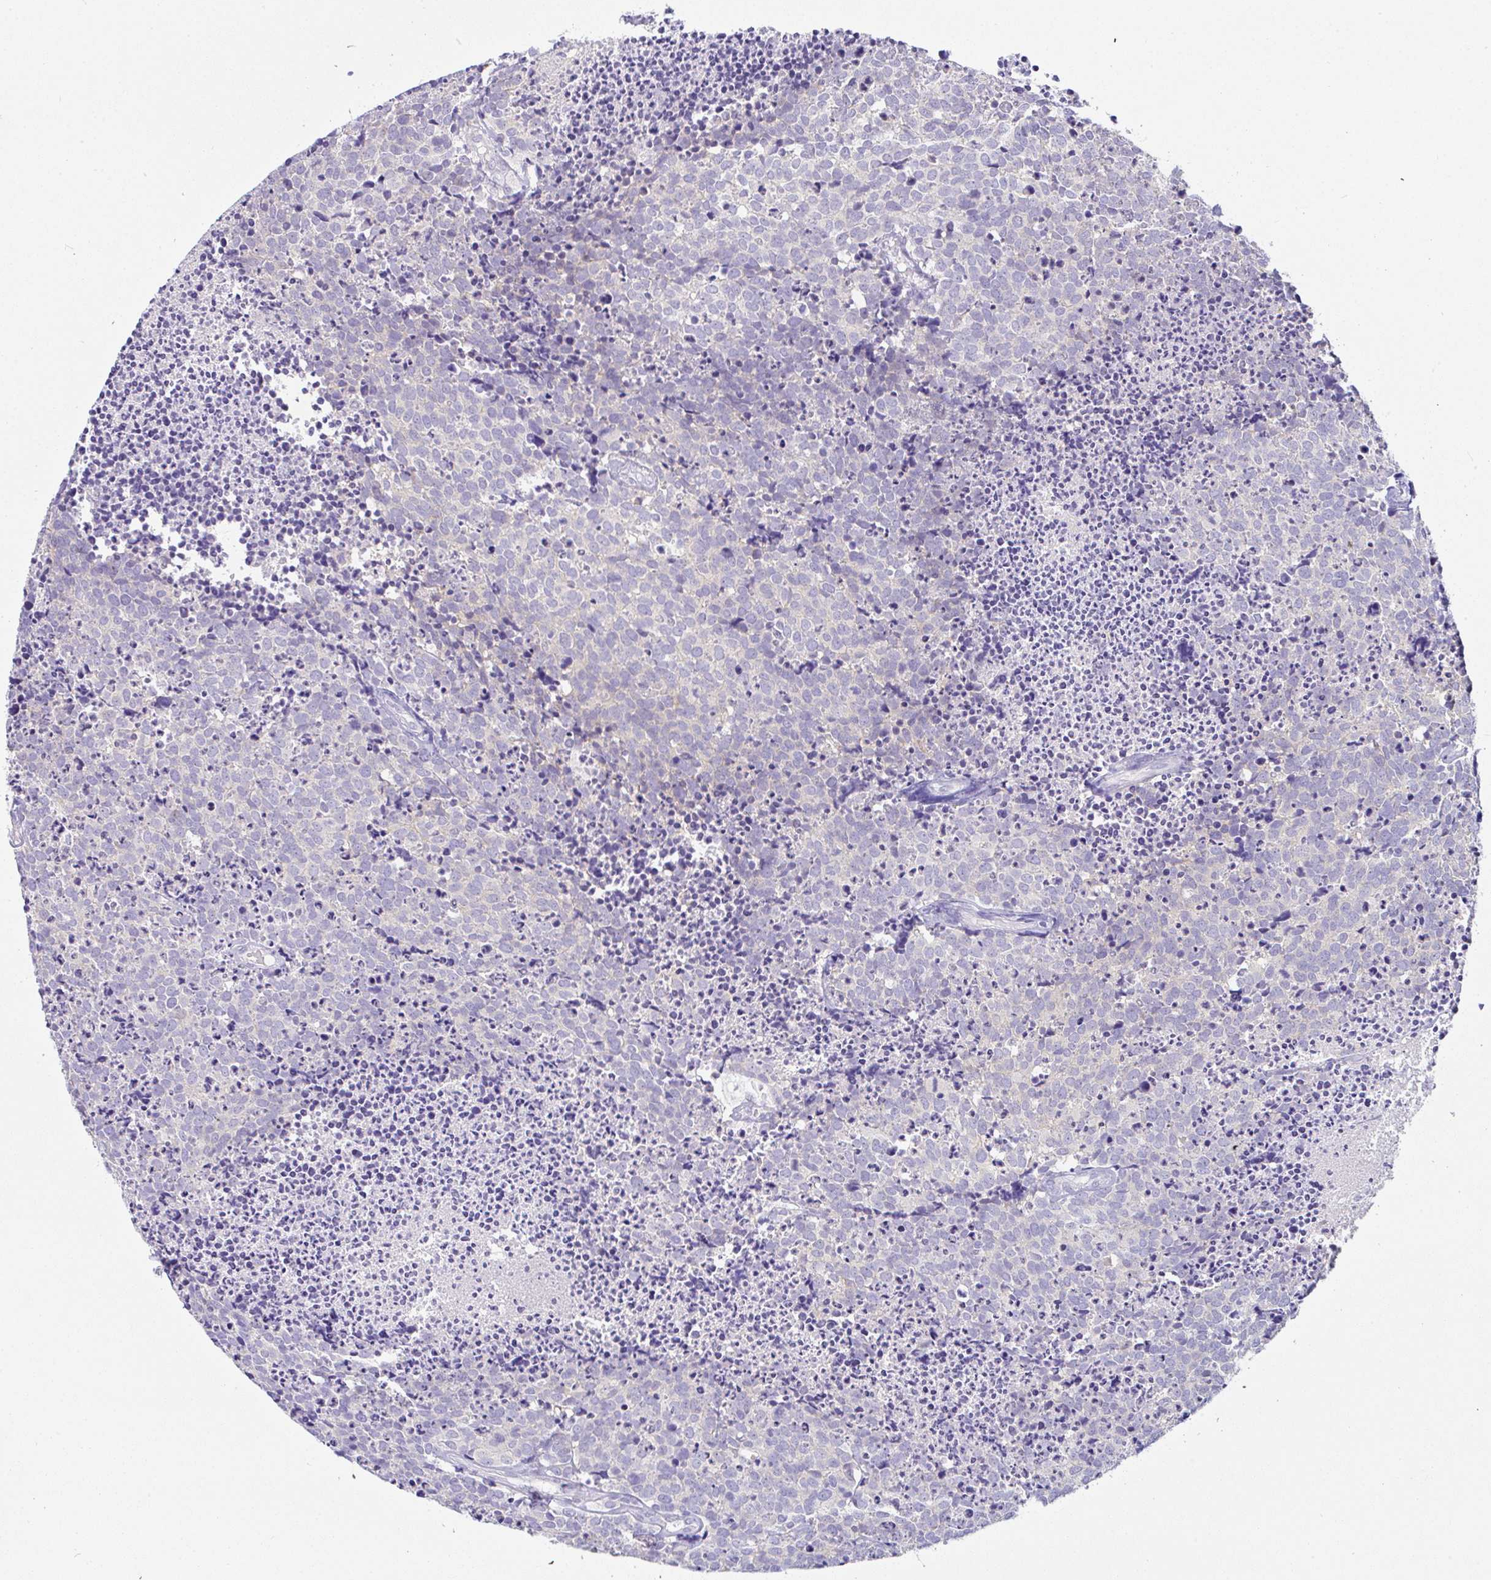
{"staining": {"intensity": "negative", "quantity": "none", "location": "none"}, "tissue": "carcinoid", "cell_type": "Tumor cells", "image_type": "cancer", "snomed": [{"axis": "morphology", "description": "Carcinoid, malignant, NOS"}, {"axis": "topography", "description": "Skin"}], "caption": "Image shows no protein positivity in tumor cells of carcinoid (malignant) tissue. Brightfield microscopy of IHC stained with DAB (brown) and hematoxylin (blue), captured at high magnification.", "gene": "SERPINE3", "patient": {"sex": "female", "age": 79}}